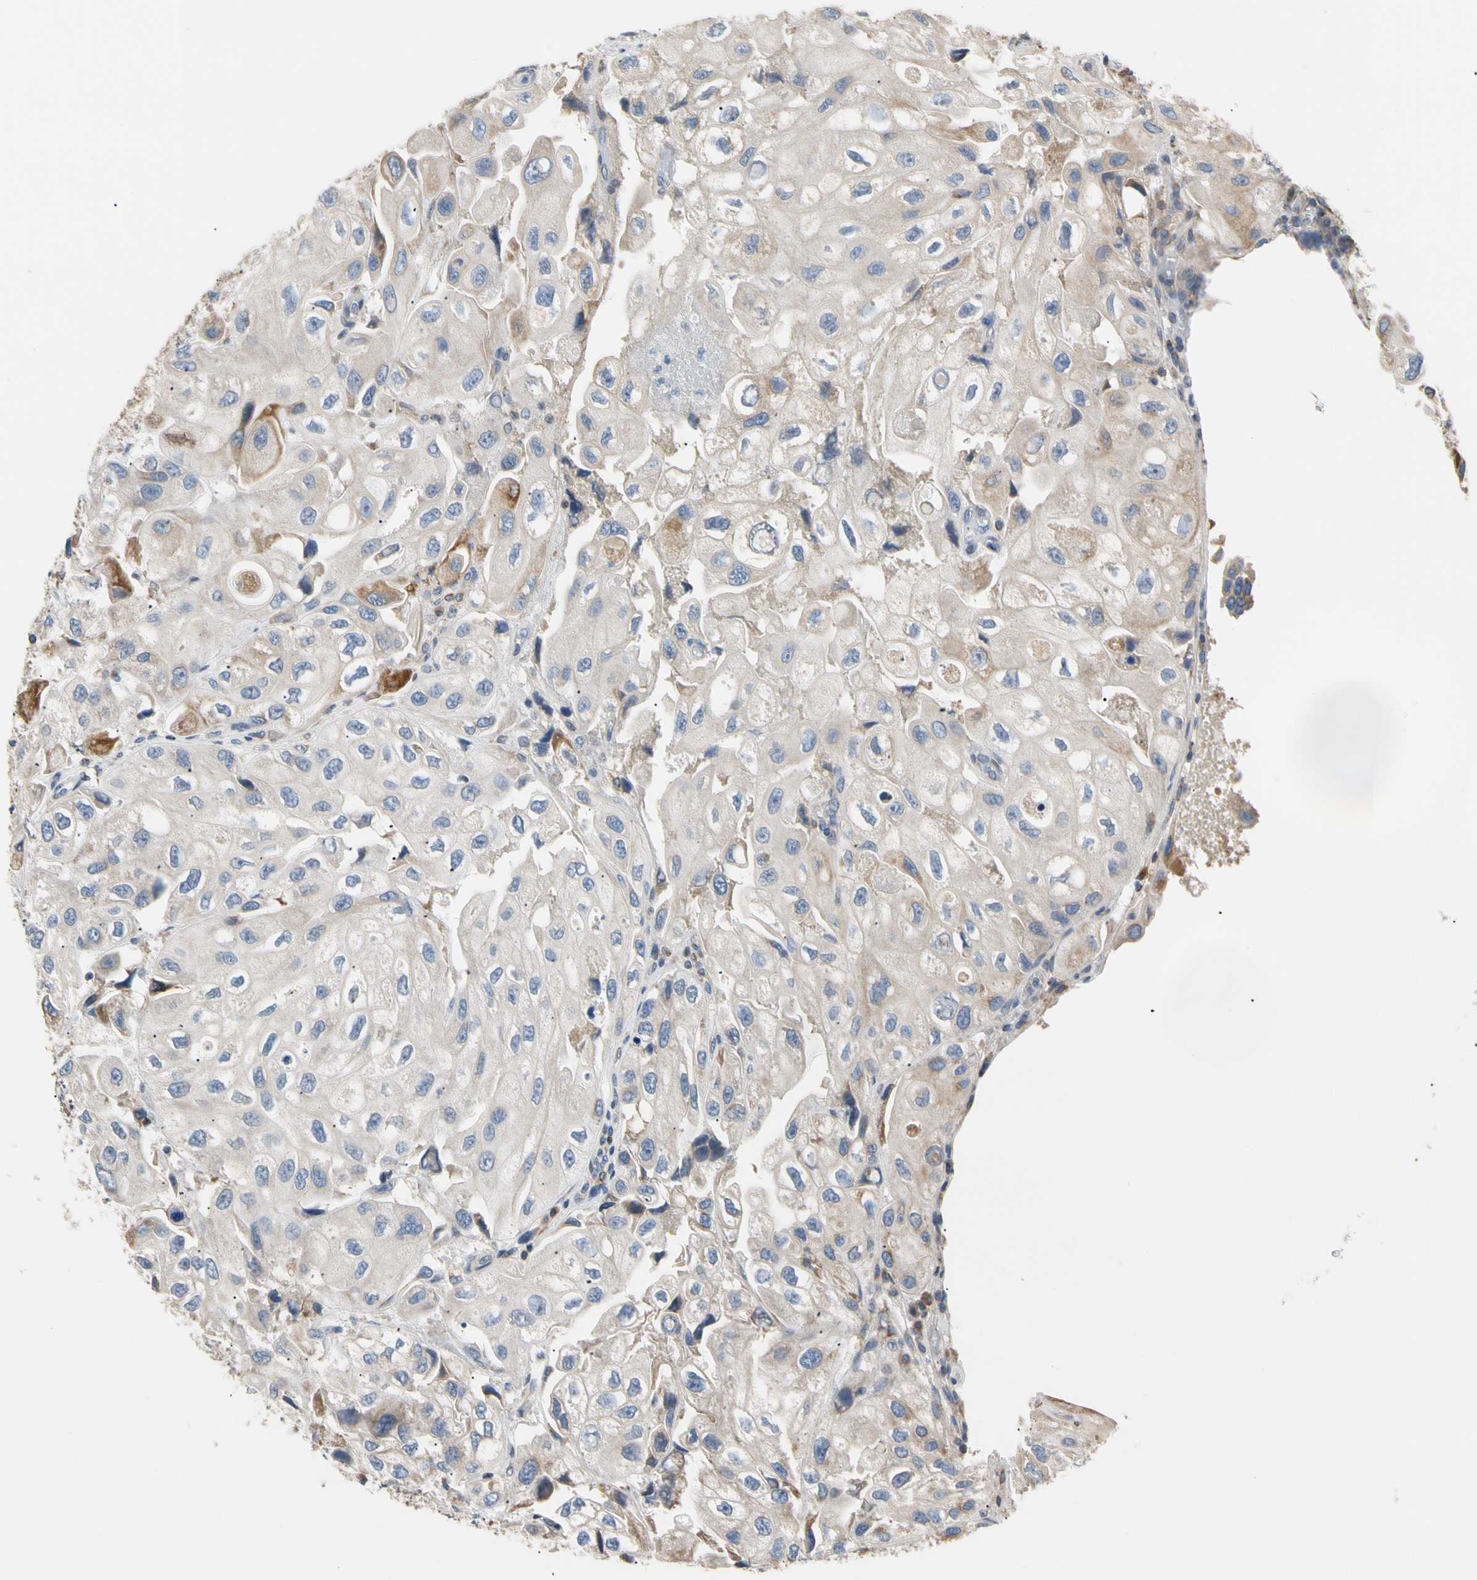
{"staining": {"intensity": "weak", "quantity": "25%-75%", "location": "cytoplasmic/membranous"}, "tissue": "urothelial cancer", "cell_type": "Tumor cells", "image_type": "cancer", "snomed": [{"axis": "morphology", "description": "Urothelial carcinoma, High grade"}, {"axis": "topography", "description": "Urinary bladder"}], "caption": "Protein staining shows weak cytoplasmic/membranous positivity in approximately 25%-75% of tumor cells in urothelial carcinoma (high-grade).", "gene": "PLGRKT", "patient": {"sex": "female", "age": 64}}